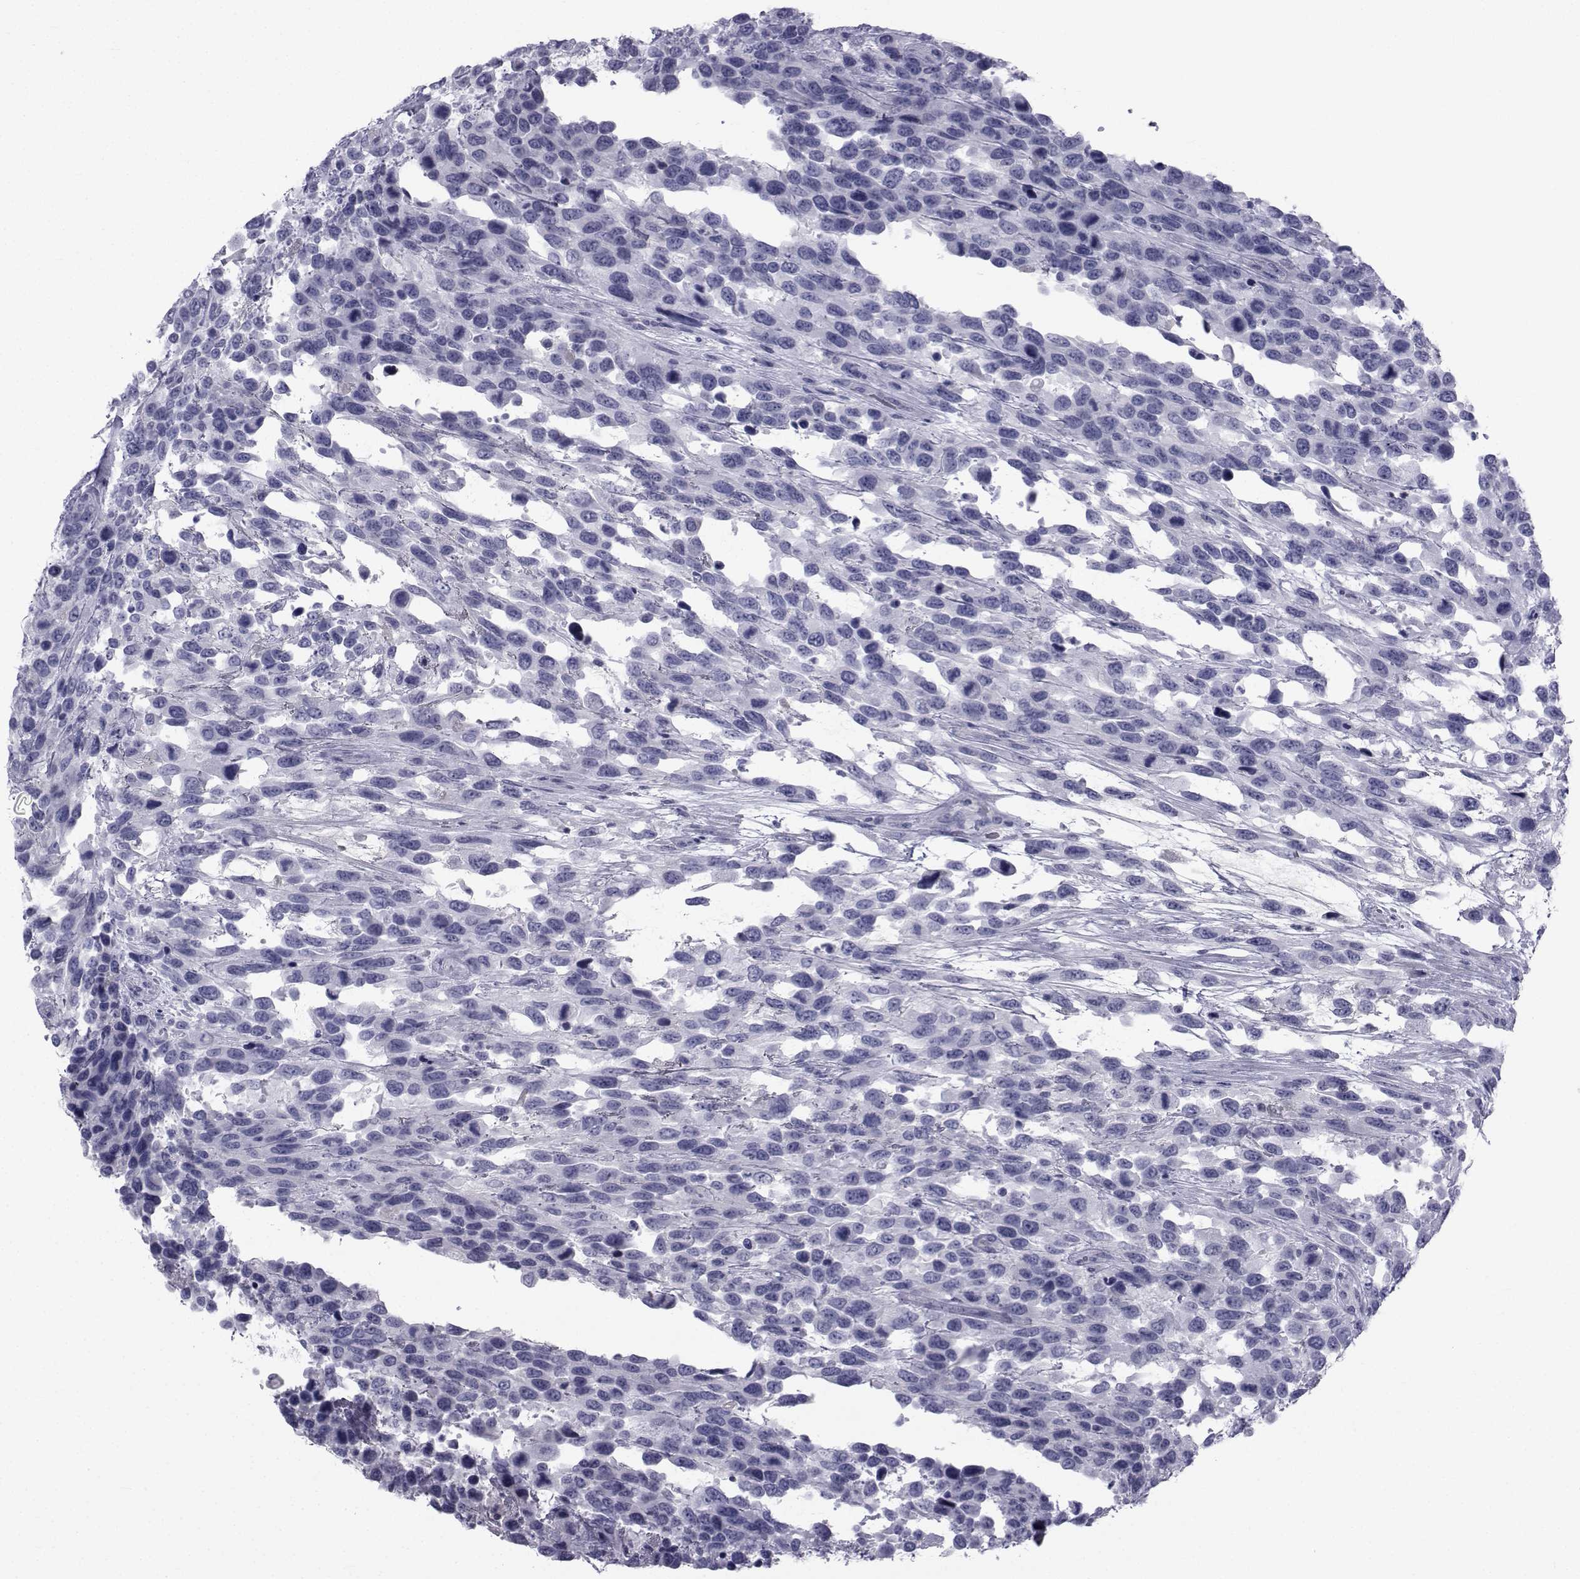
{"staining": {"intensity": "negative", "quantity": "none", "location": "none"}, "tissue": "urothelial cancer", "cell_type": "Tumor cells", "image_type": "cancer", "snomed": [{"axis": "morphology", "description": "Urothelial carcinoma, High grade"}, {"axis": "topography", "description": "Urinary bladder"}], "caption": "Tumor cells show no significant expression in high-grade urothelial carcinoma. (Stains: DAB (3,3'-diaminobenzidine) IHC with hematoxylin counter stain, Microscopy: brightfield microscopy at high magnification).", "gene": "FDXR", "patient": {"sex": "female", "age": 70}}